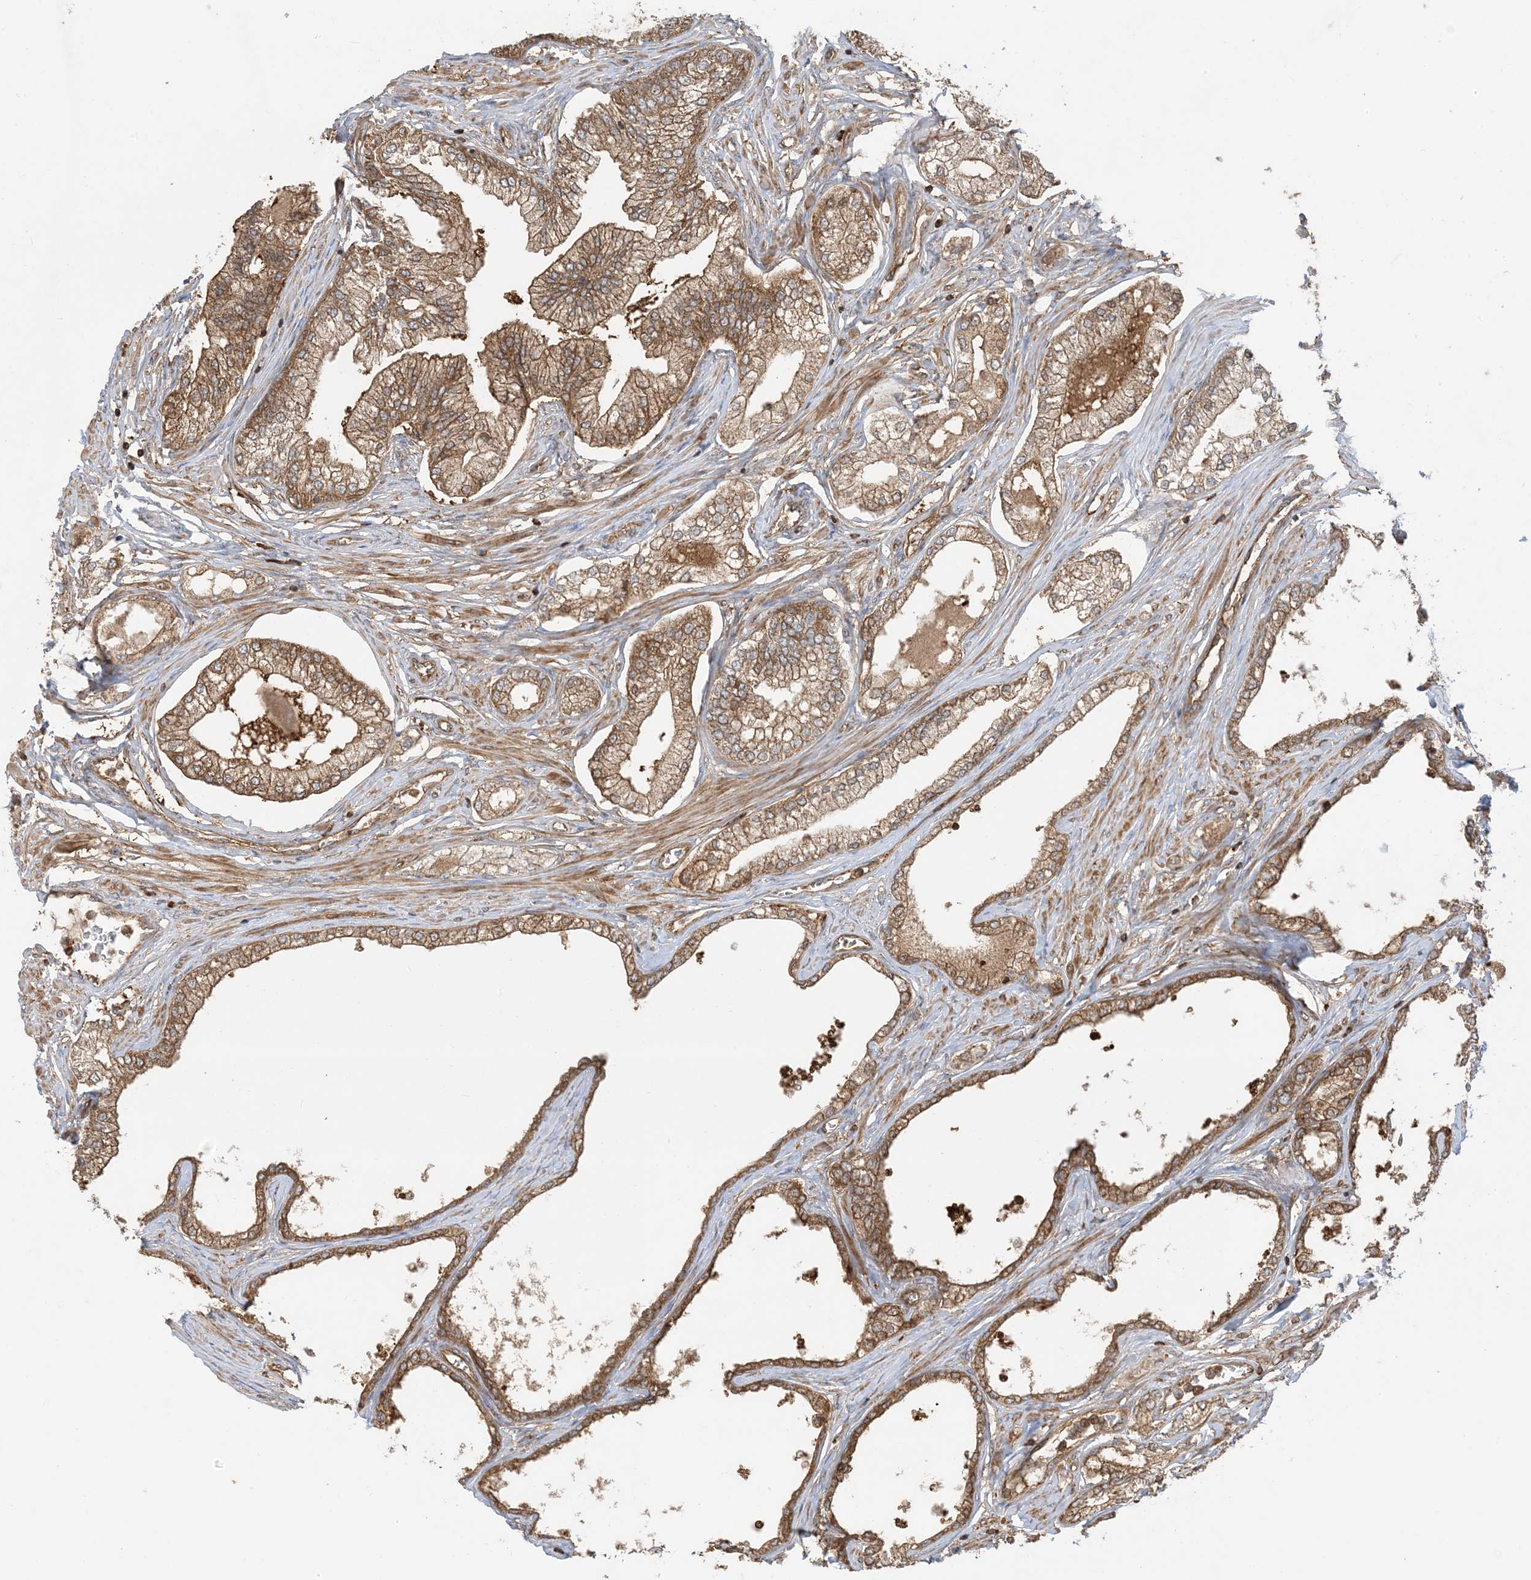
{"staining": {"intensity": "strong", "quantity": ">75%", "location": "cytoplasmic/membranous,nuclear"}, "tissue": "prostate", "cell_type": "Glandular cells", "image_type": "normal", "snomed": [{"axis": "morphology", "description": "Normal tissue, NOS"}, {"axis": "morphology", "description": "Urothelial carcinoma, Low grade"}, {"axis": "topography", "description": "Urinary bladder"}, {"axis": "topography", "description": "Prostate"}], "caption": "DAB (3,3'-diaminobenzidine) immunohistochemical staining of unremarkable prostate exhibits strong cytoplasmic/membranous,nuclear protein positivity in approximately >75% of glandular cells. Nuclei are stained in blue.", "gene": "SRP72", "patient": {"sex": "male", "age": 60}}